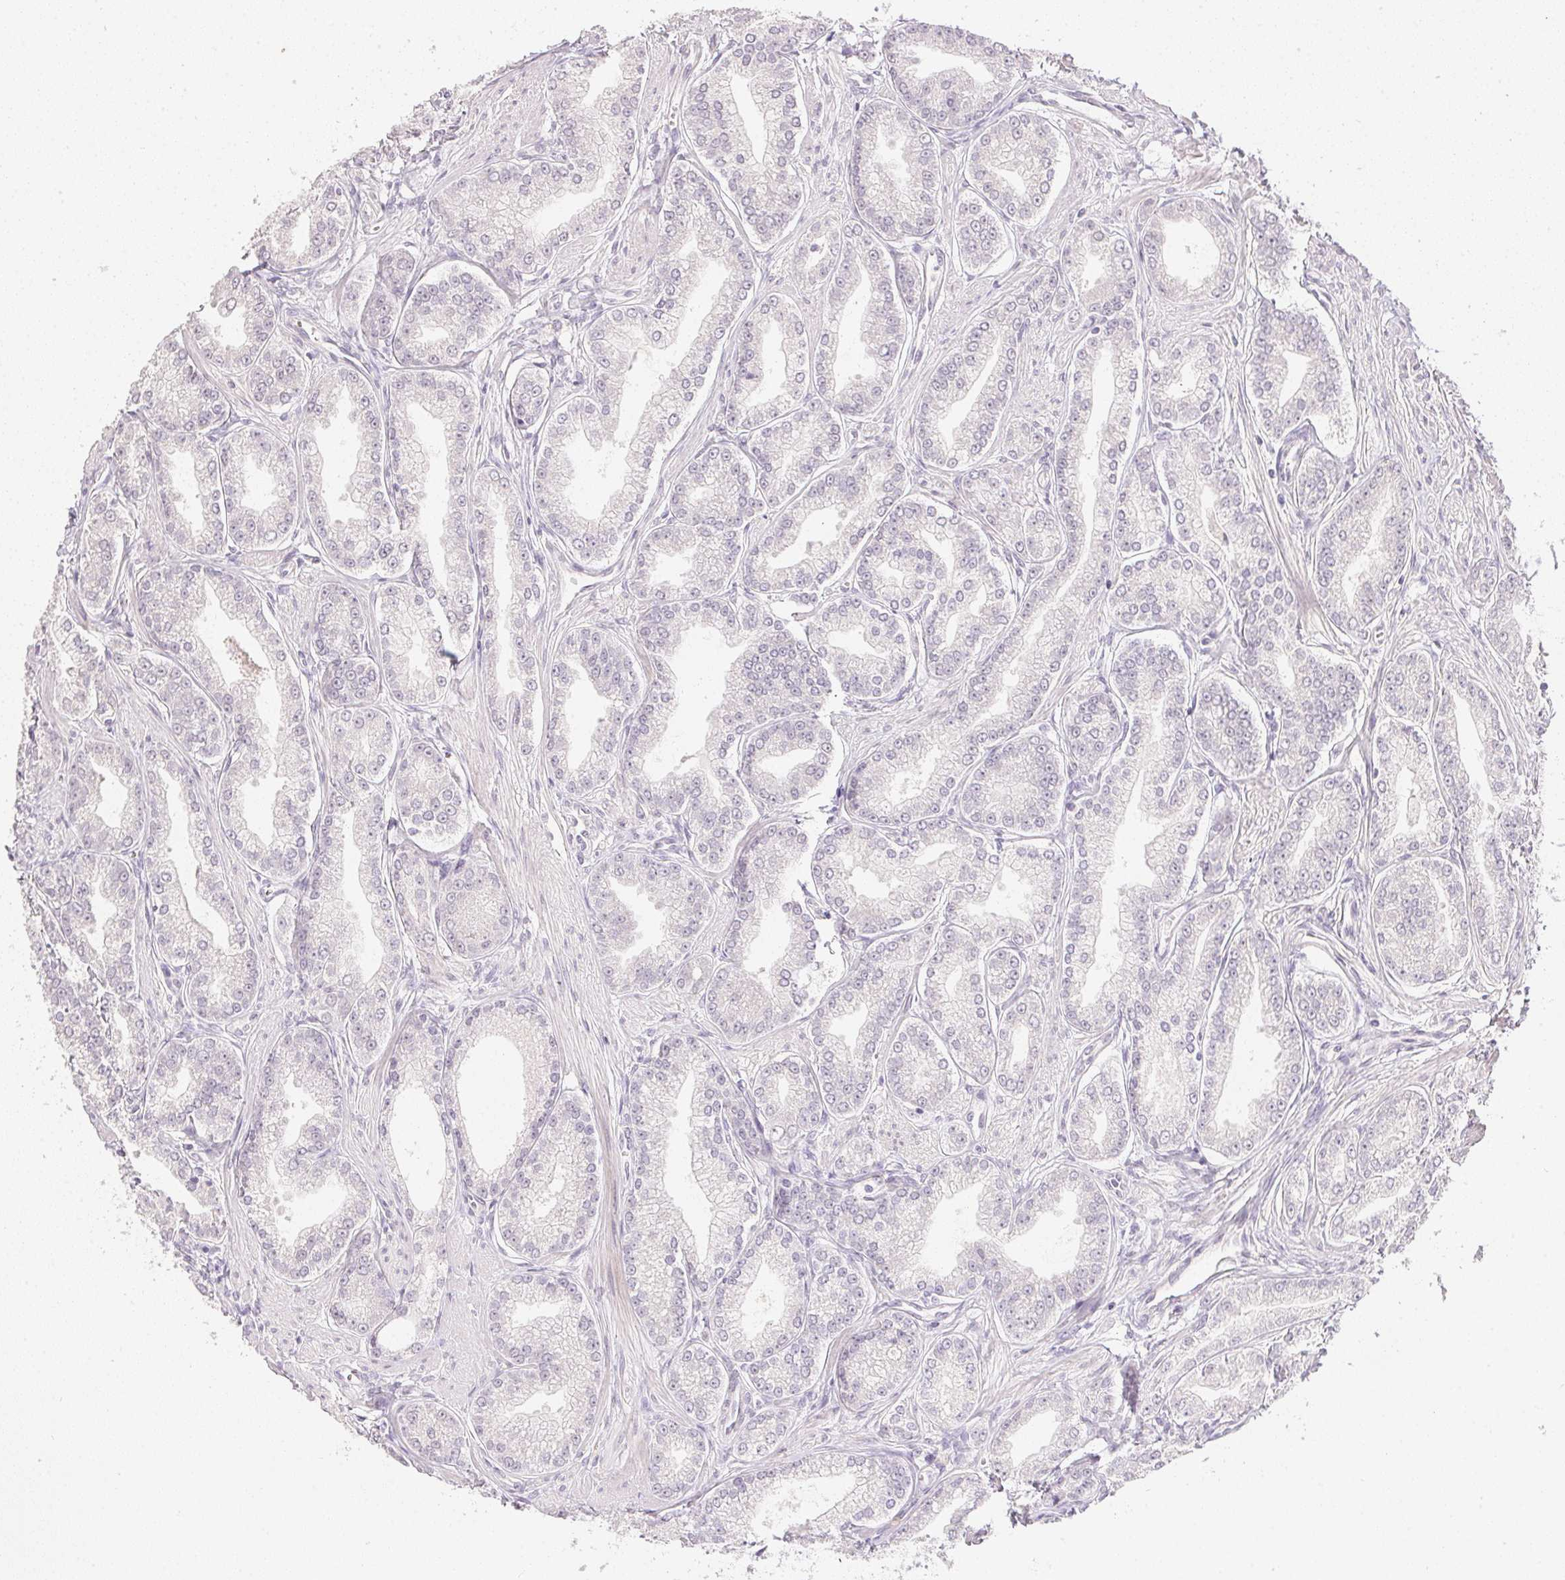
{"staining": {"intensity": "negative", "quantity": "none", "location": "none"}, "tissue": "prostate cancer", "cell_type": "Tumor cells", "image_type": "cancer", "snomed": [{"axis": "morphology", "description": "Adenocarcinoma, NOS"}, {"axis": "topography", "description": "Prostate"}], "caption": "High power microscopy histopathology image of an immunohistochemistry (IHC) image of prostate cancer, revealing no significant positivity in tumor cells.", "gene": "PPY", "patient": {"sex": "male", "age": 71}}